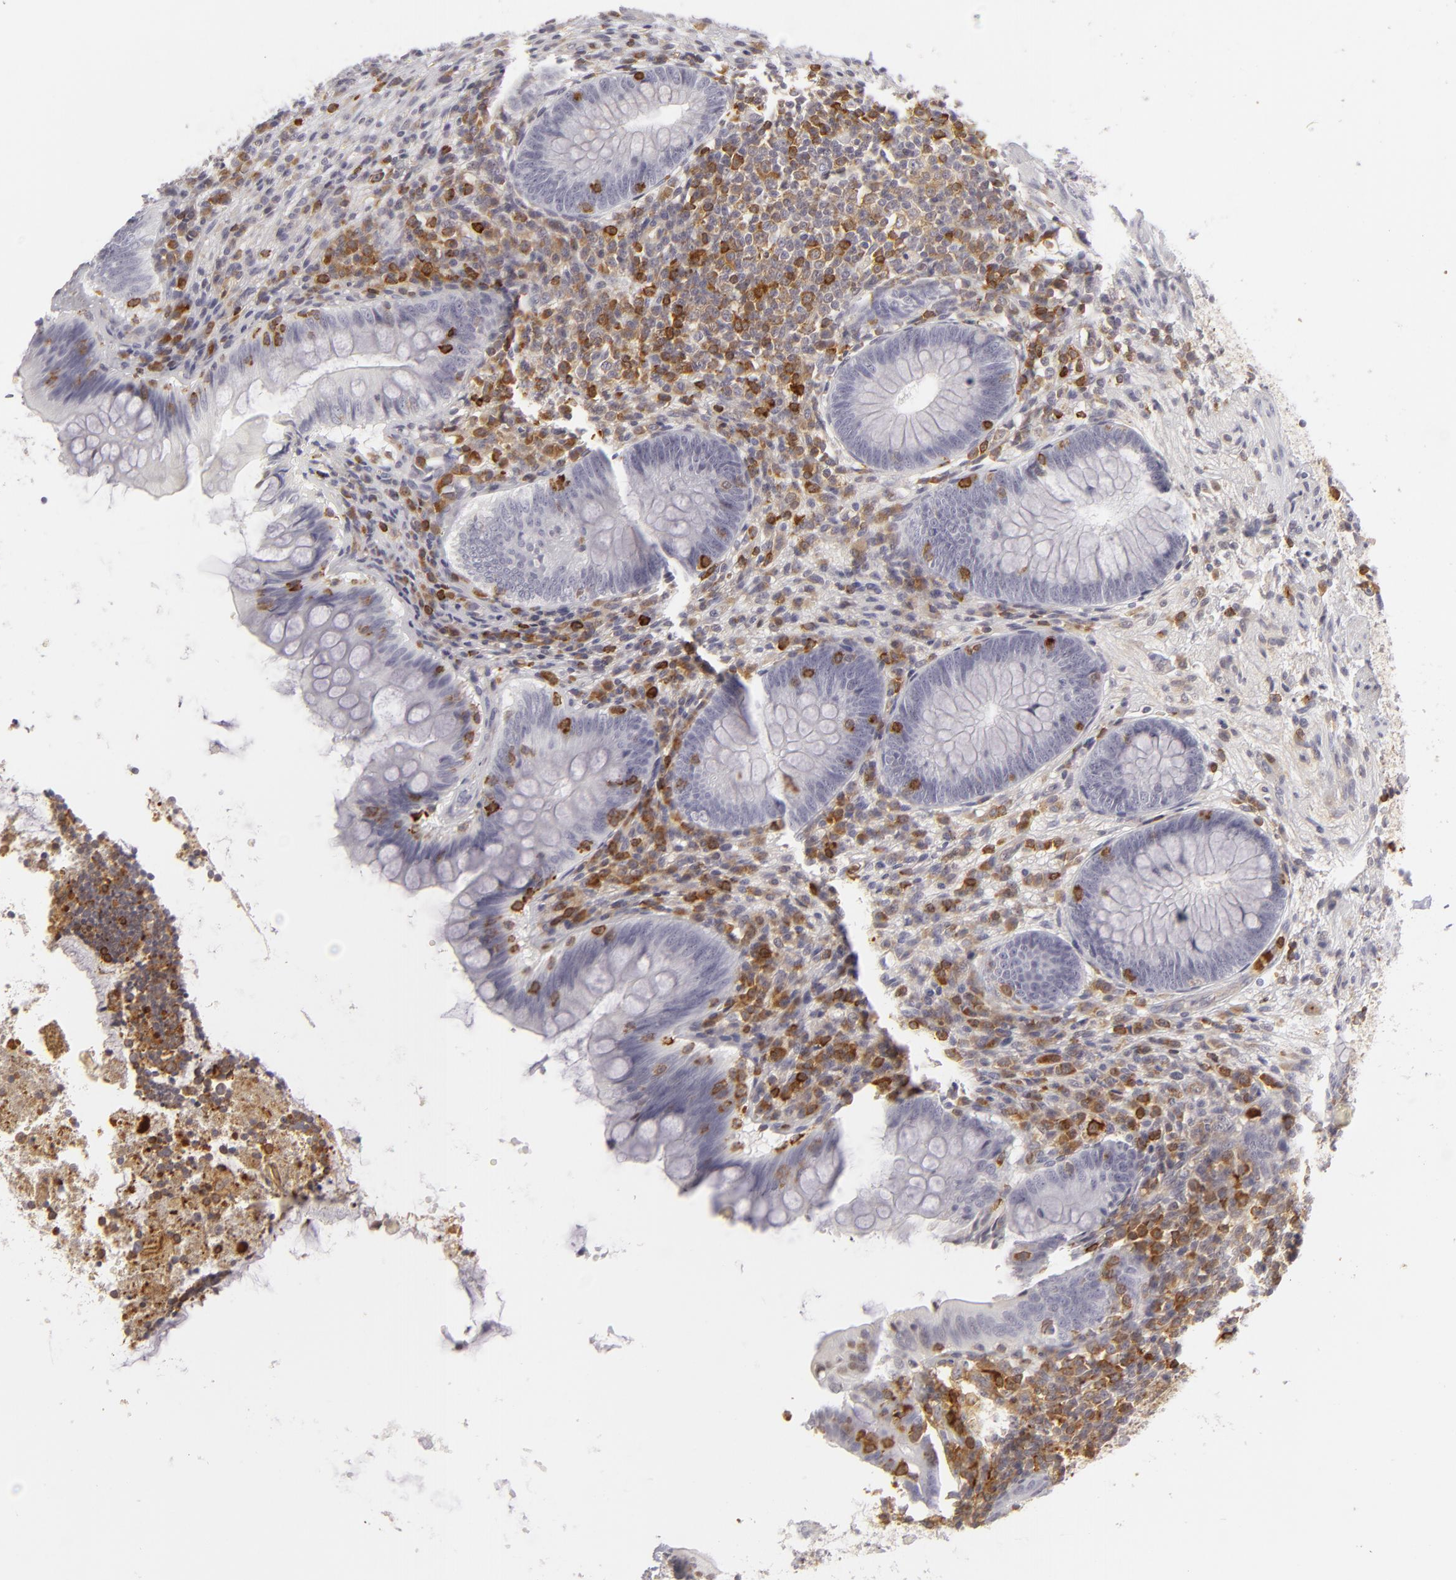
{"staining": {"intensity": "negative", "quantity": "none", "location": "none"}, "tissue": "appendix", "cell_type": "Glandular cells", "image_type": "normal", "snomed": [{"axis": "morphology", "description": "Normal tissue, NOS"}, {"axis": "topography", "description": "Appendix"}], "caption": "The micrograph exhibits no staining of glandular cells in benign appendix.", "gene": "APOBEC3G", "patient": {"sex": "female", "age": 66}}